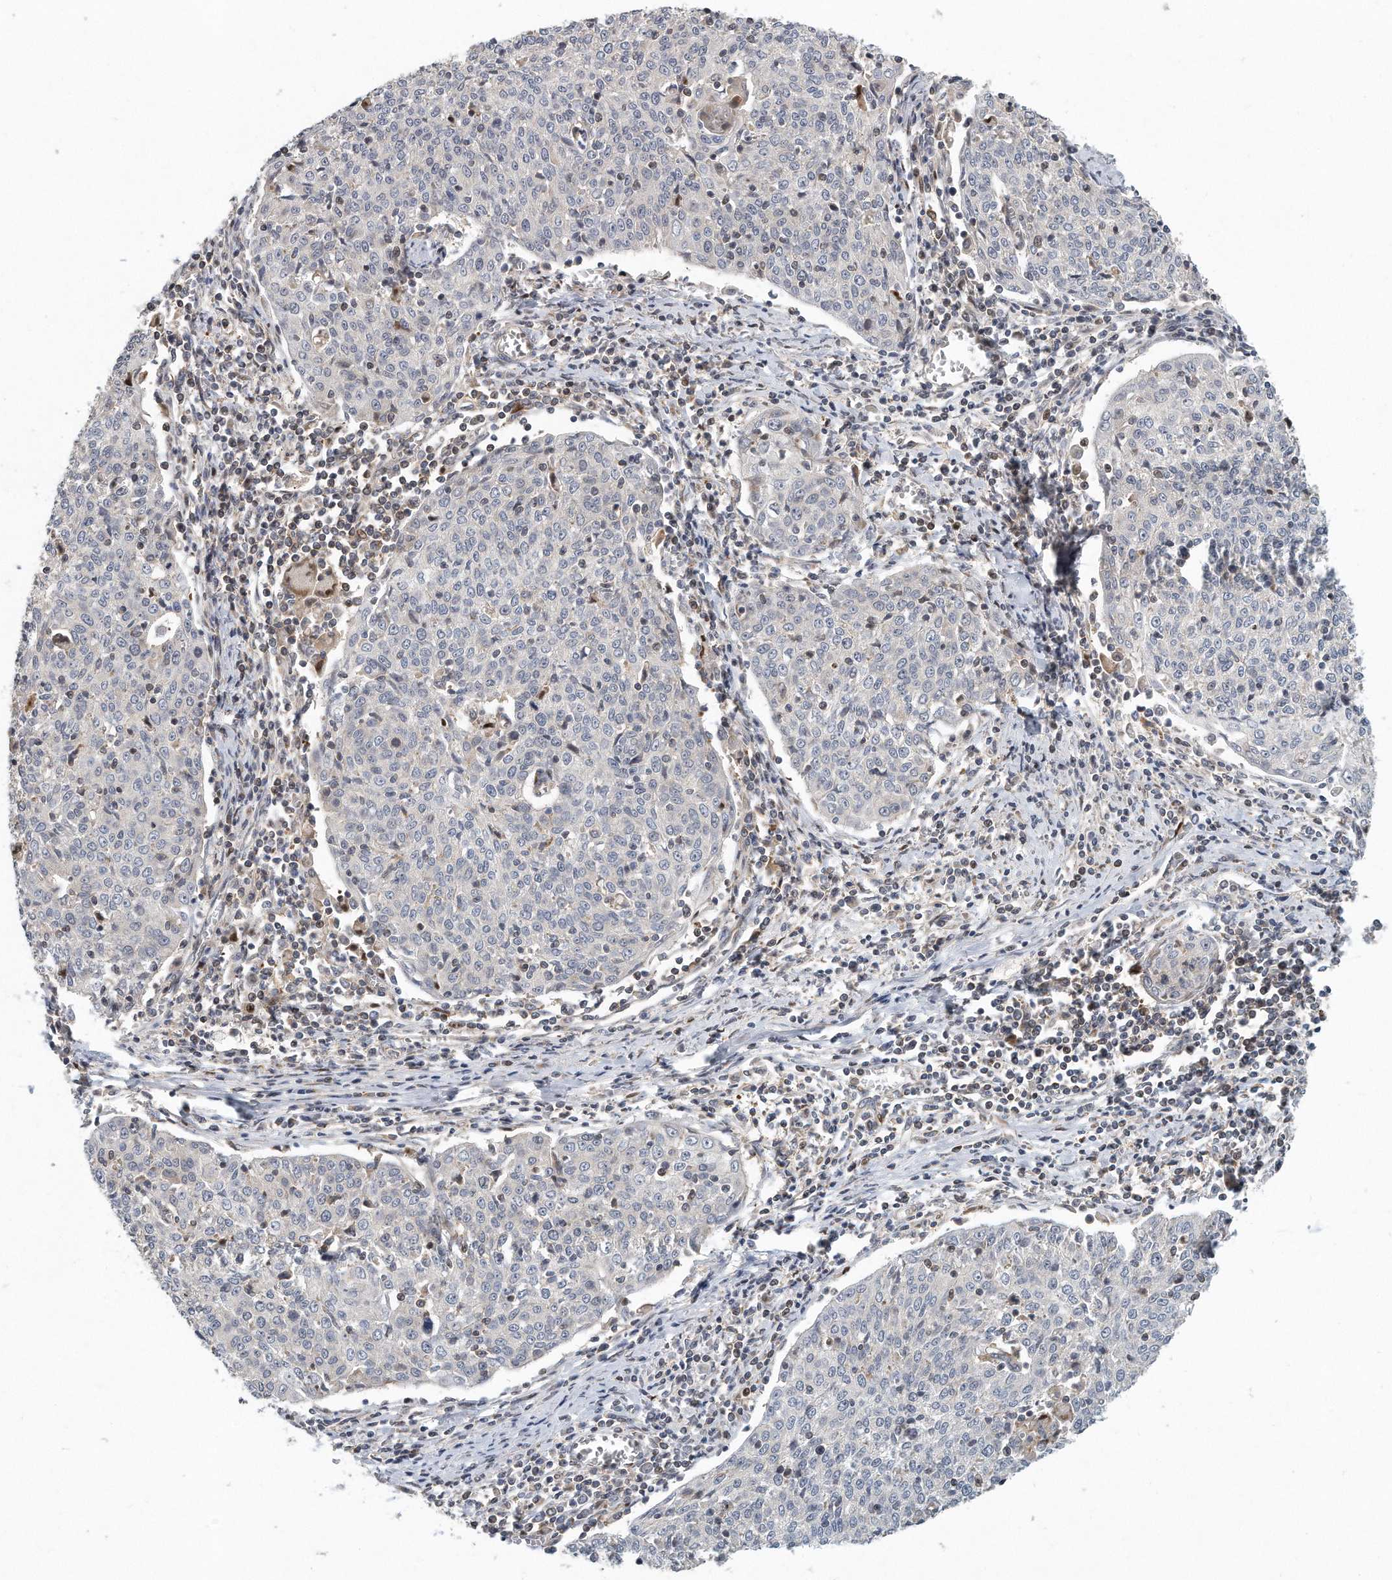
{"staining": {"intensity": "negative", "quantity": "none", "location": "none"}, "tissue": "cervical cancer", "cell_type": "Tumor cells", "image_type": "cancer", "snomed": [{"axis": "morphology", "description": "Squamous cell carcinoma, NOS"}, {"axis": "topography", "description": "Cervix"}], "caption": "A high-resolution histopathology image shows immunohistochemistry (IHC) staining of cervical squamous cell carcinoma, which demonstrates no significant positivity in tumor cells.", "gene": "PCDH8", "patient": {"sex": "female", "age": 48}}